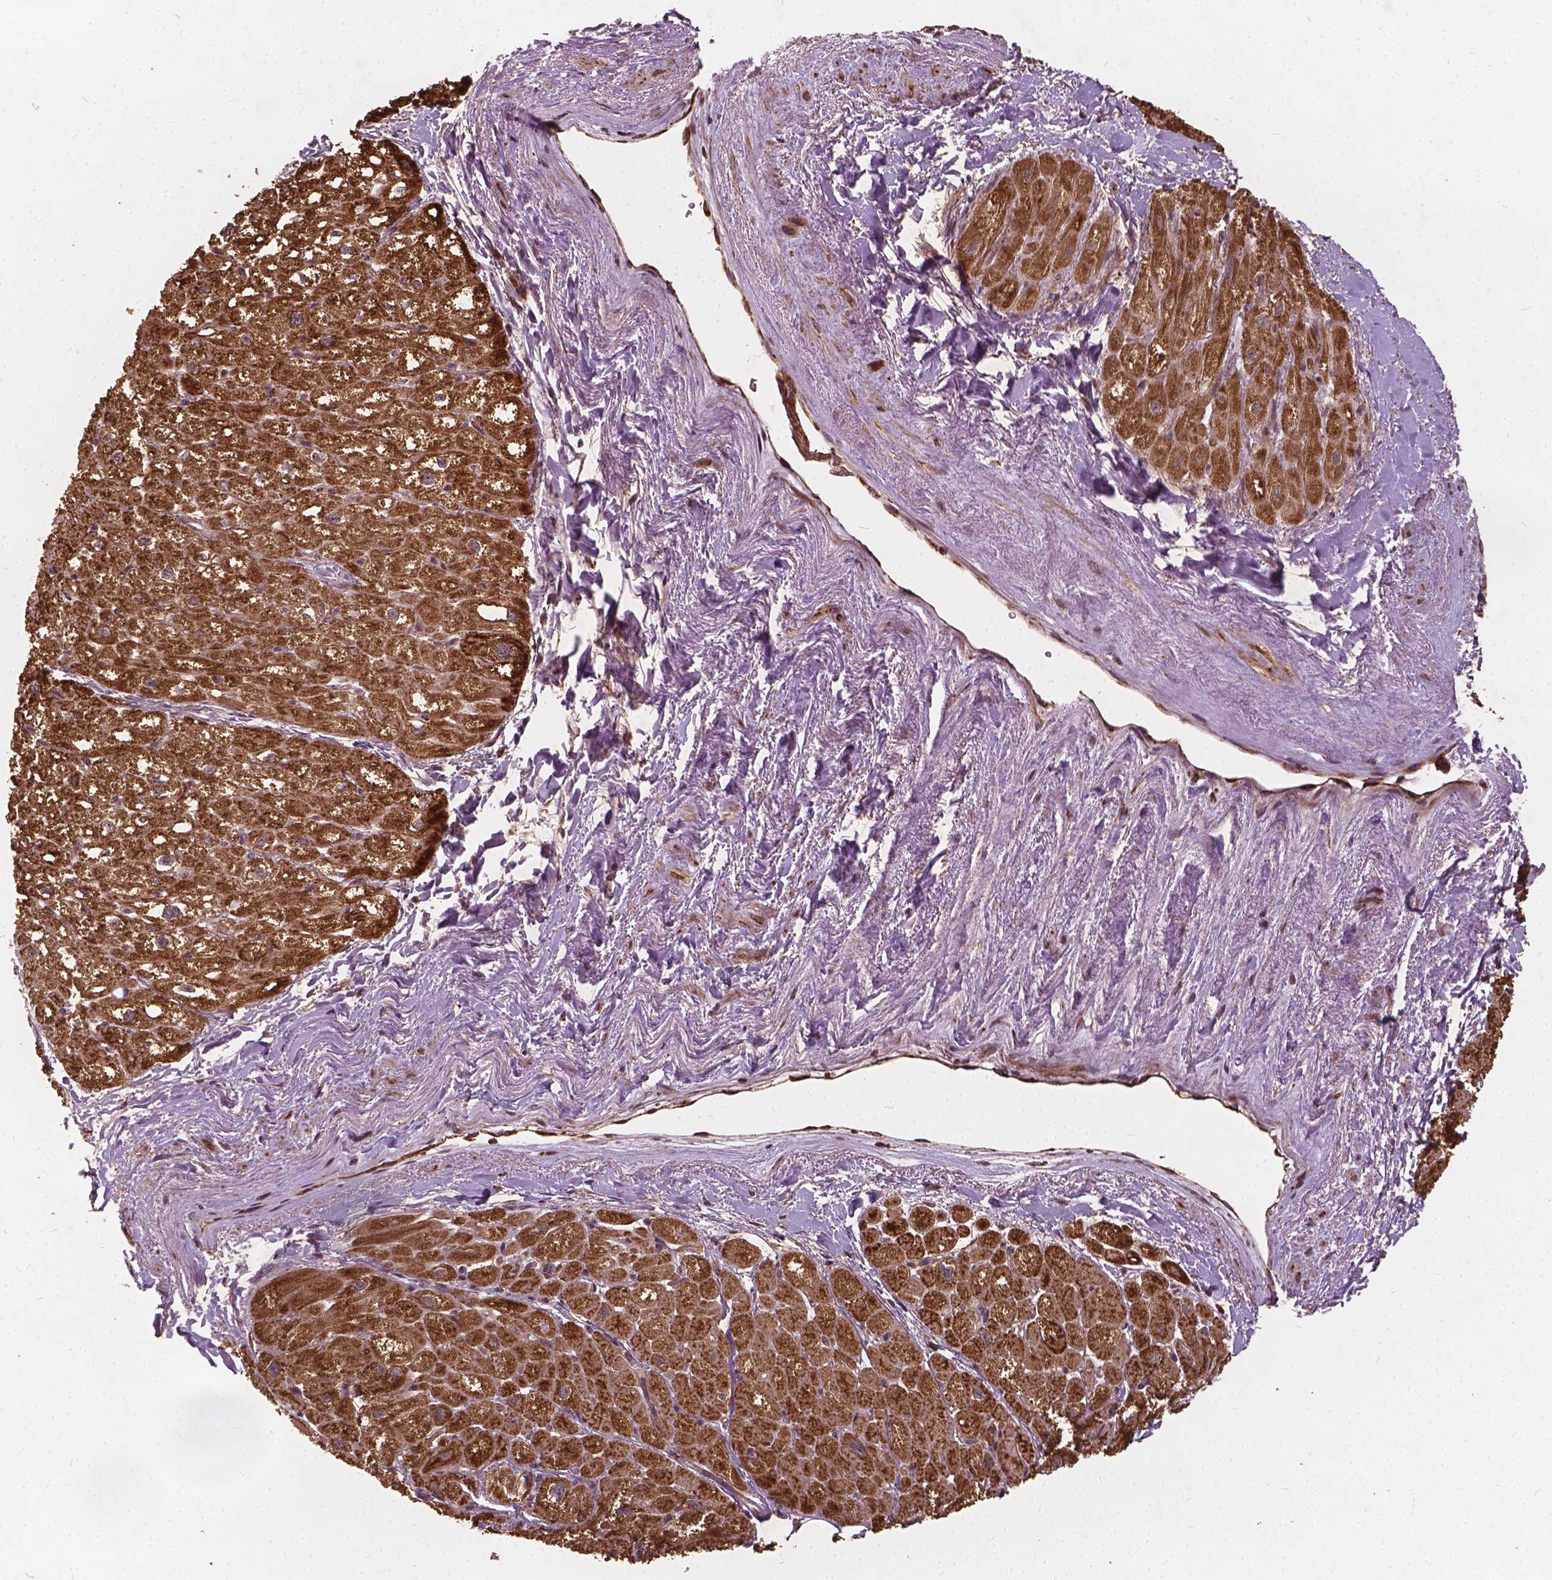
{"staining": {"intensity": "strong", "quantity": ">75%", "location": "cytoplasmic/membranous"}, "tissue": "heart muscle", "cell_type": "Cardiomyocytes", "image_type": "normal", "snomed": [{"axis": "morphology", "description": "Normal tissue, NOS"}, {"axis": "topography", "description": "Heart"}], "caption": "Immunohistochemical staining of normal human heart muscle exhibits strong cytoplasmic/membranous protein staining in about >75% of cardiomyocytes. (Brightfield microscopy of DAB IHC at high magnification).", "gene": "UBXN2A", "patient": {"sex": "female", "age": 69}}